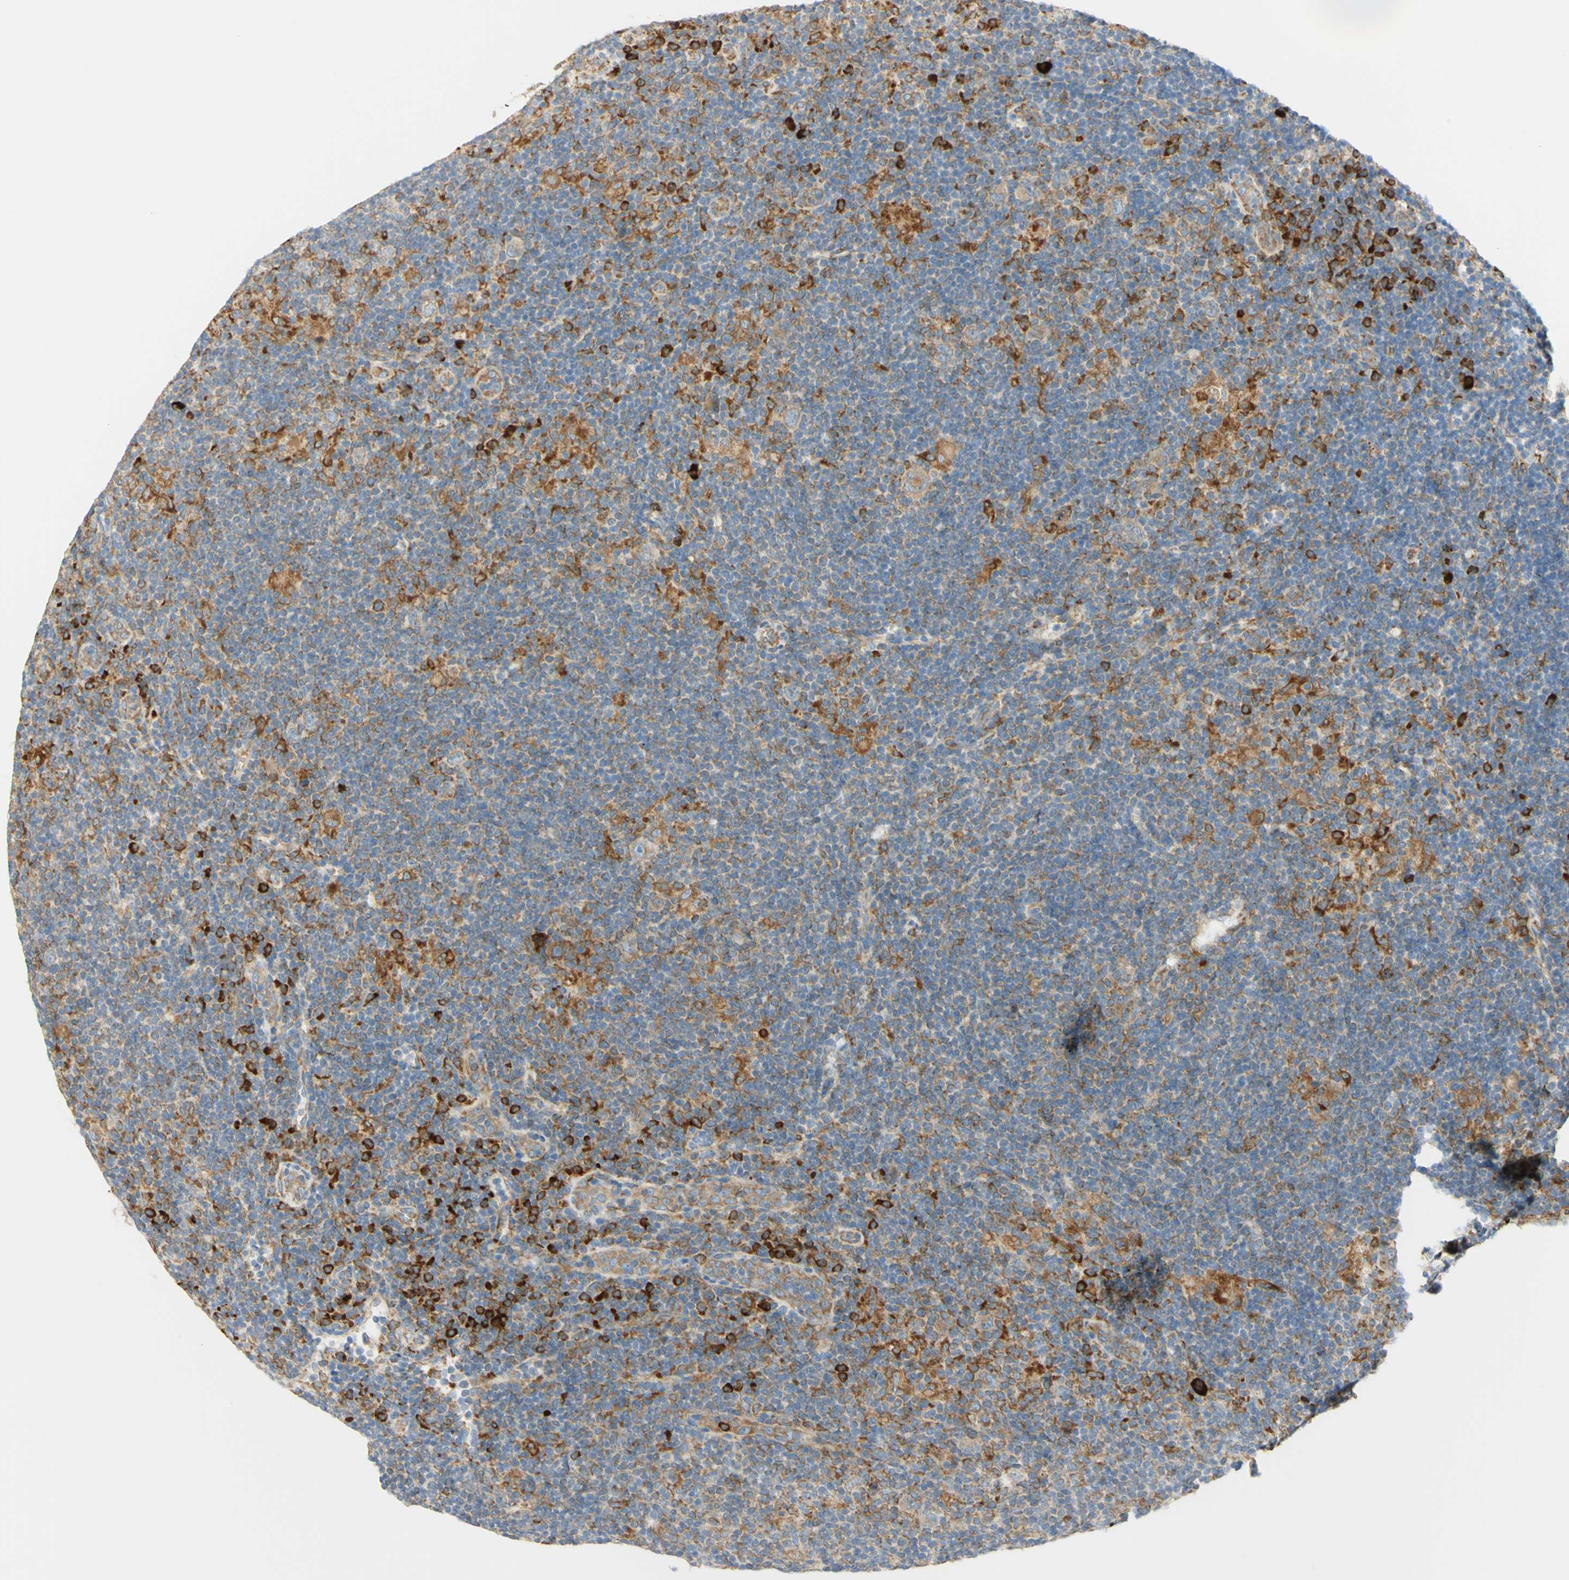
{"staining": {"intensity": "weak", "quantity": ">75%", "location": "cytoplasmic/membranous"}, "tissue": "lymphoma", "cell_type": "Tumor cells", "image_type": "cancer", "snomed": [{"axis": "morphology", "description": "Hodgkin's disease, NOS"}, {"axis": "topography", "description": "Lymph node"}], "caption": "A high-resolution photomicrograph shows immunohistochemistry (IHC) staining of Hodgkin's disease, which shows weak cytoplasmic/membranous expression in approximately >75% of tumor cells. The staining was performed using DAB, with brown indicating positive protein expression. Nuclei are stained blue with hematoxylin.", "gene": "MANF", "patient": {"sex": "female", "age": 57}}